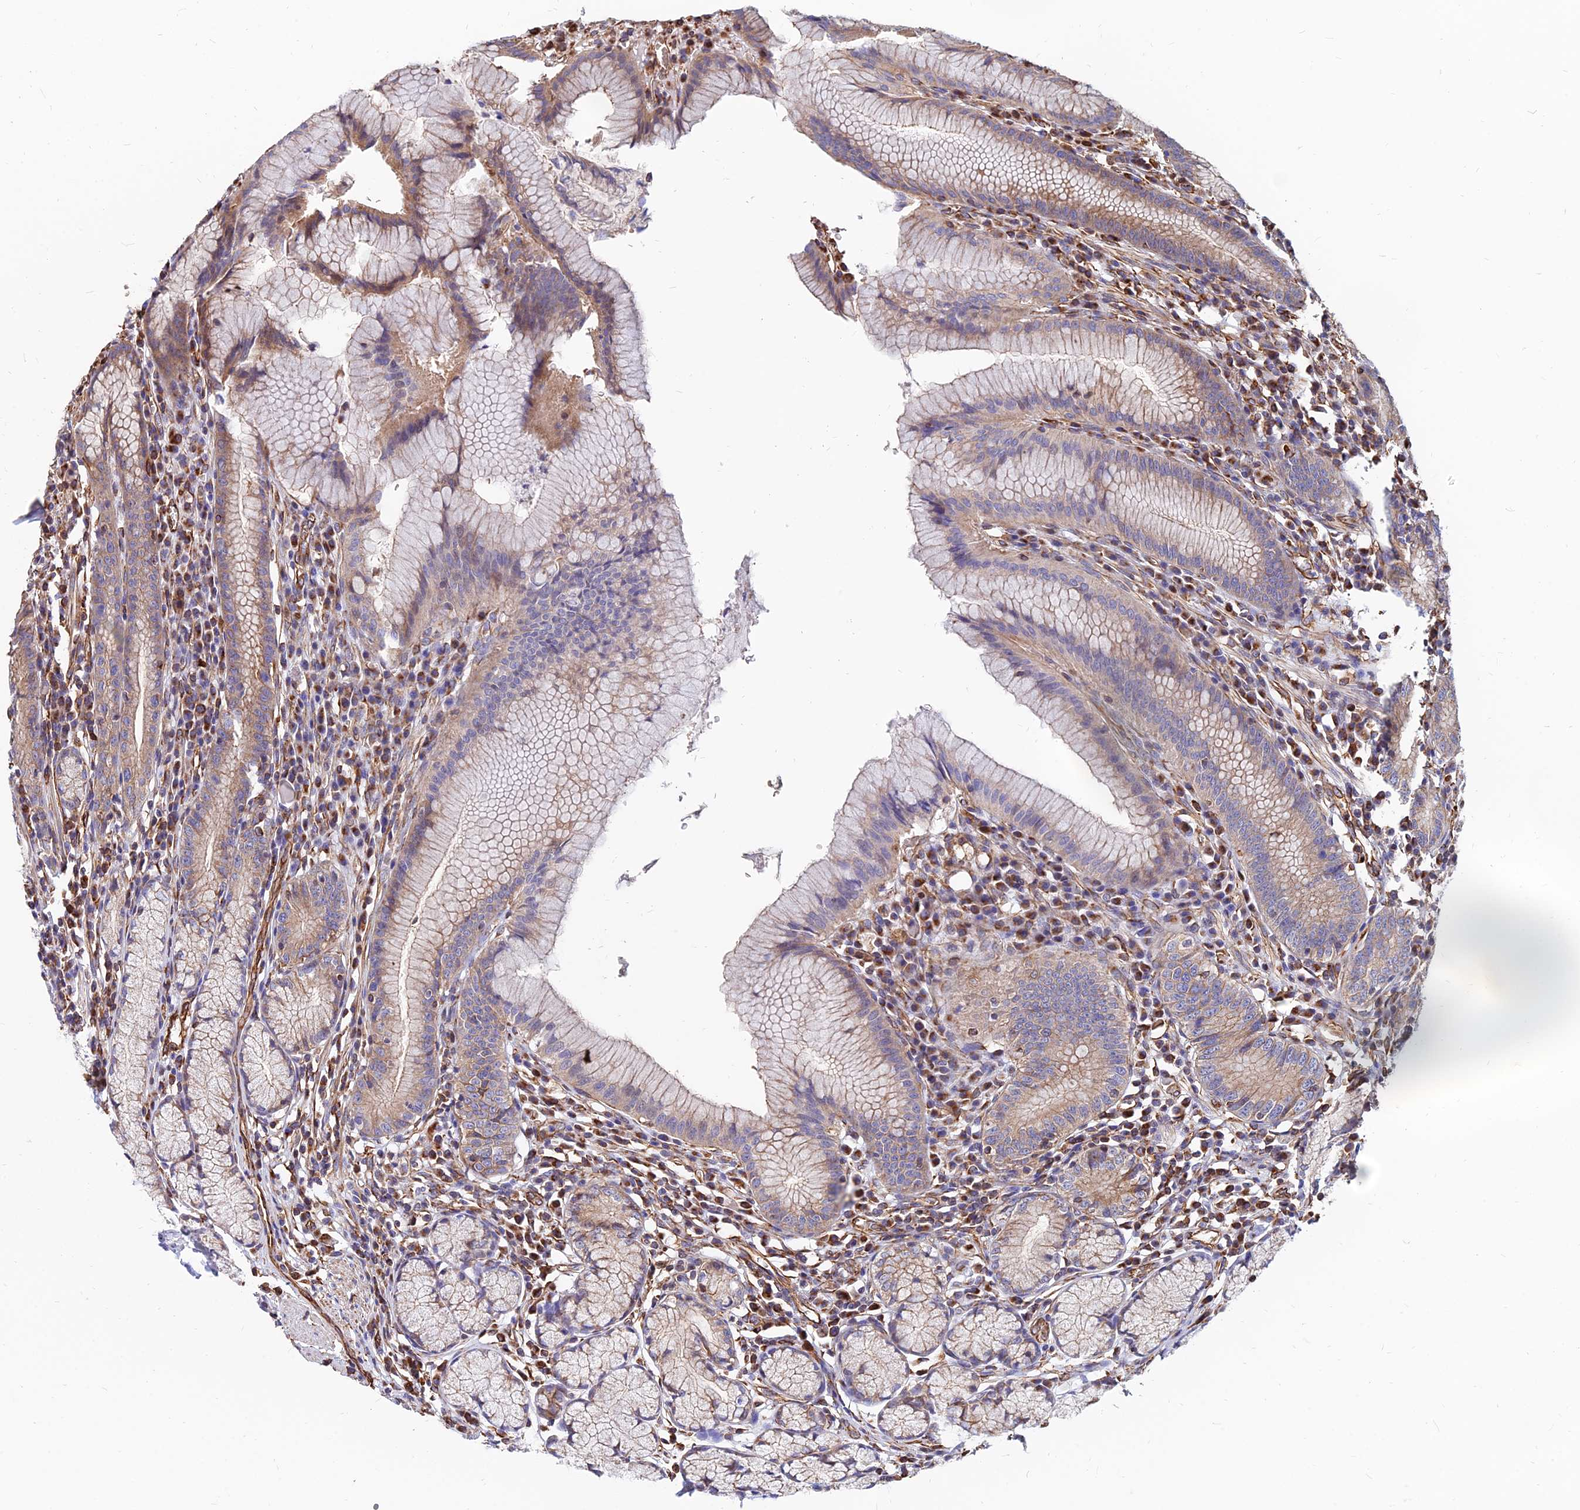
{"staining": {"intensity": "moderate", "quantity": ">75%", "location": "cytoplasmic/membranous"}, "tissue": "stomach", "cell_type": "Glandular cells", "image_type": "normal", "snomed": [{"axis": "morphology", "description": "Normal tissue, NOS"}, {"axis": "topography", "description": "Stomach"}], "caption": "Immunohistochemistry (IHC) histopathology image of unremarkable stomach: human stomach stained using immunohistochemistry exhibits medium levels of moderate protein expression localized specifically in the cytoplasmic/membranous of glandular cells, appearing as a cytoplasmic/membranous brown color.", "gene": "CDK18", "patient": {"sex": "male", "age": 55}}